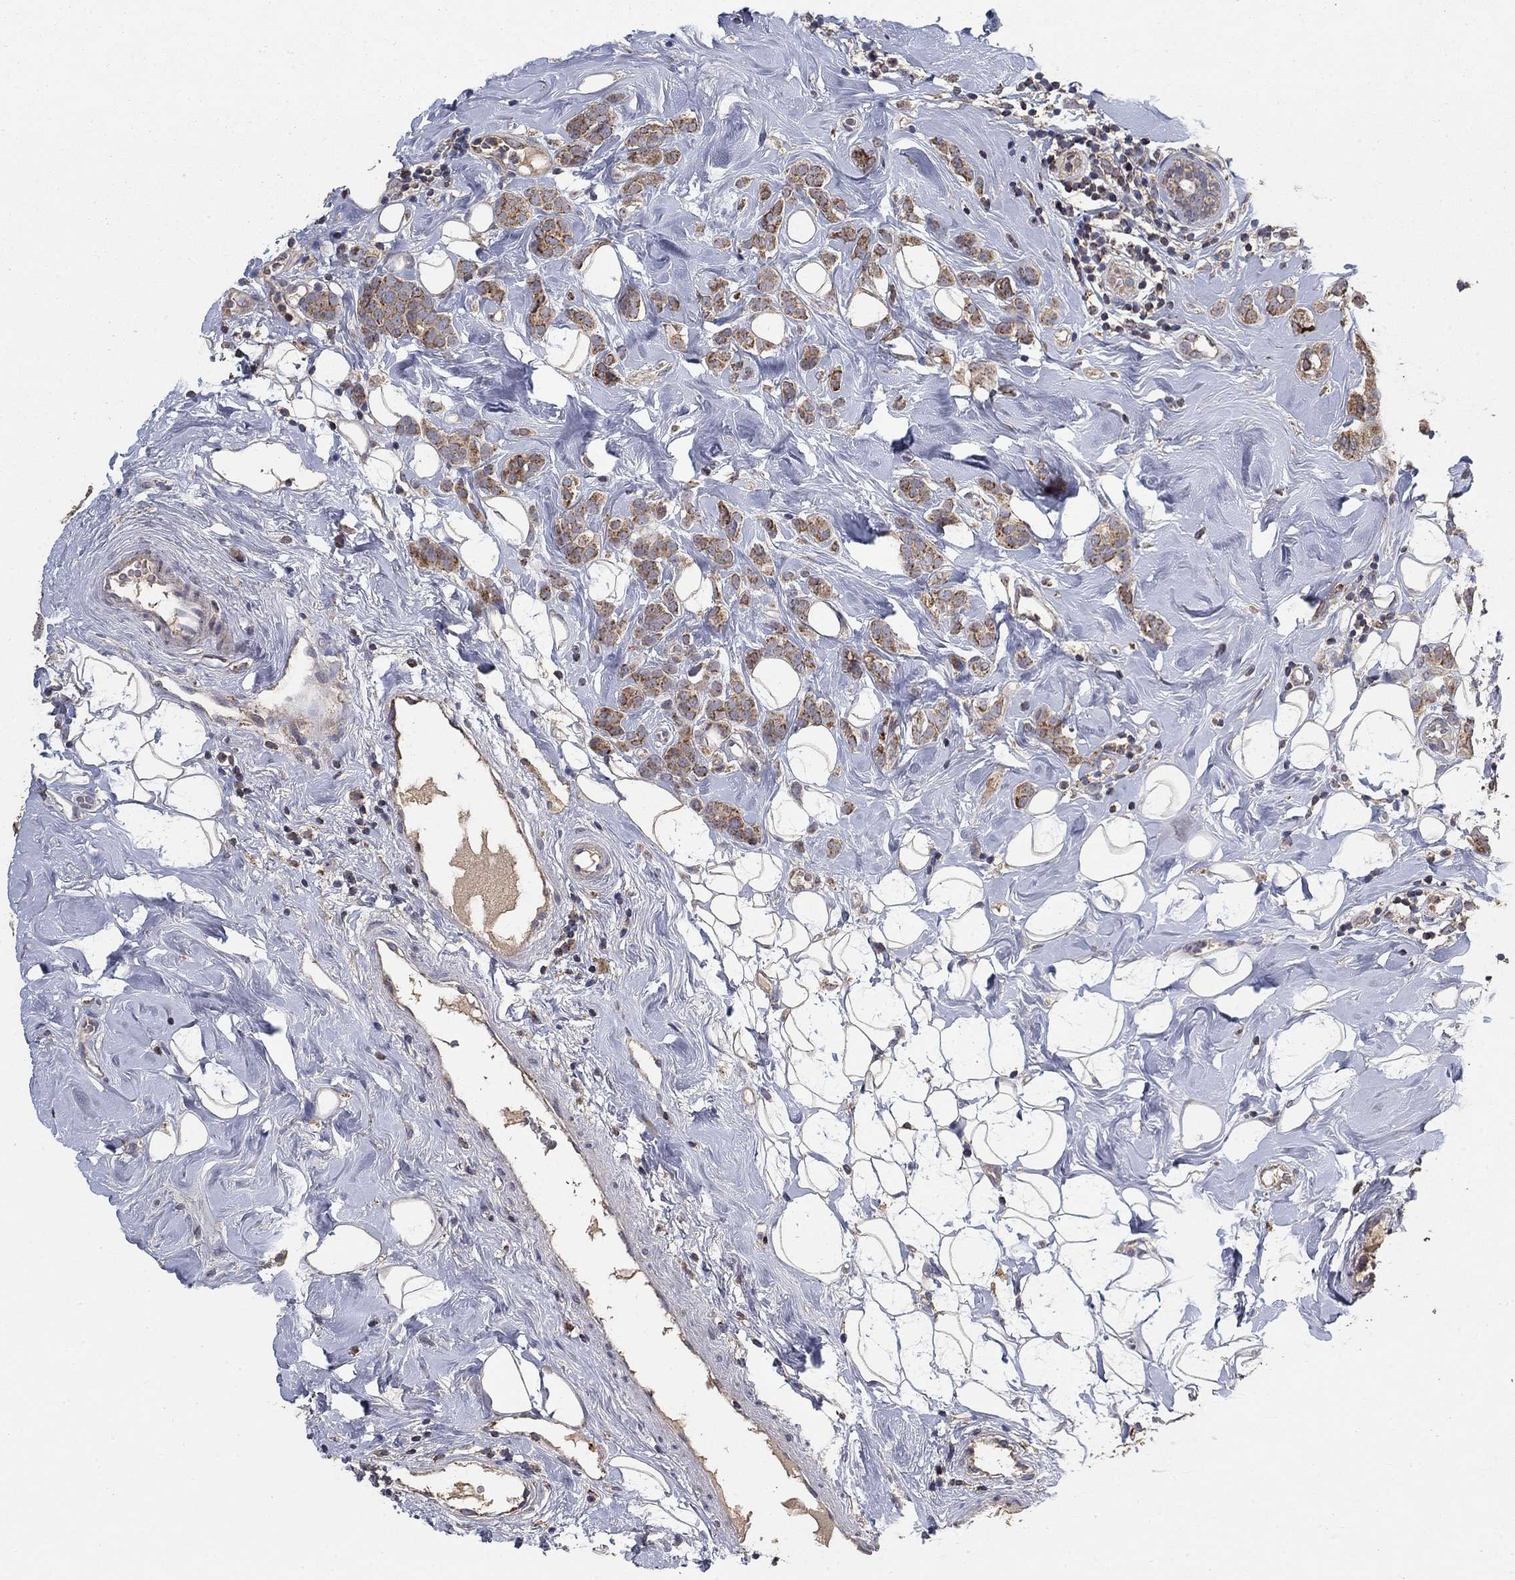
{"staining": {"intensity": "strong", "quantity": "25%-75%", "location": "cytoplasmic/membranous"}, "tissue": "breast cancer", "cell_type": "Tumor cells", "image_type": "cancer", "snomed": [{"axis": "morphology", "description": "Lobular carcinoma"}, {"axis": "topography", "description": "Breast"}], "caption": "Brown immunohistochemical staining in lobular carcinoma (breast) shows strong cytoplasmic/membranous staining in about 25%-75% of tumor cells.", "gene": "GPSM1", "patient": {"sex": "female", "age": 49}}